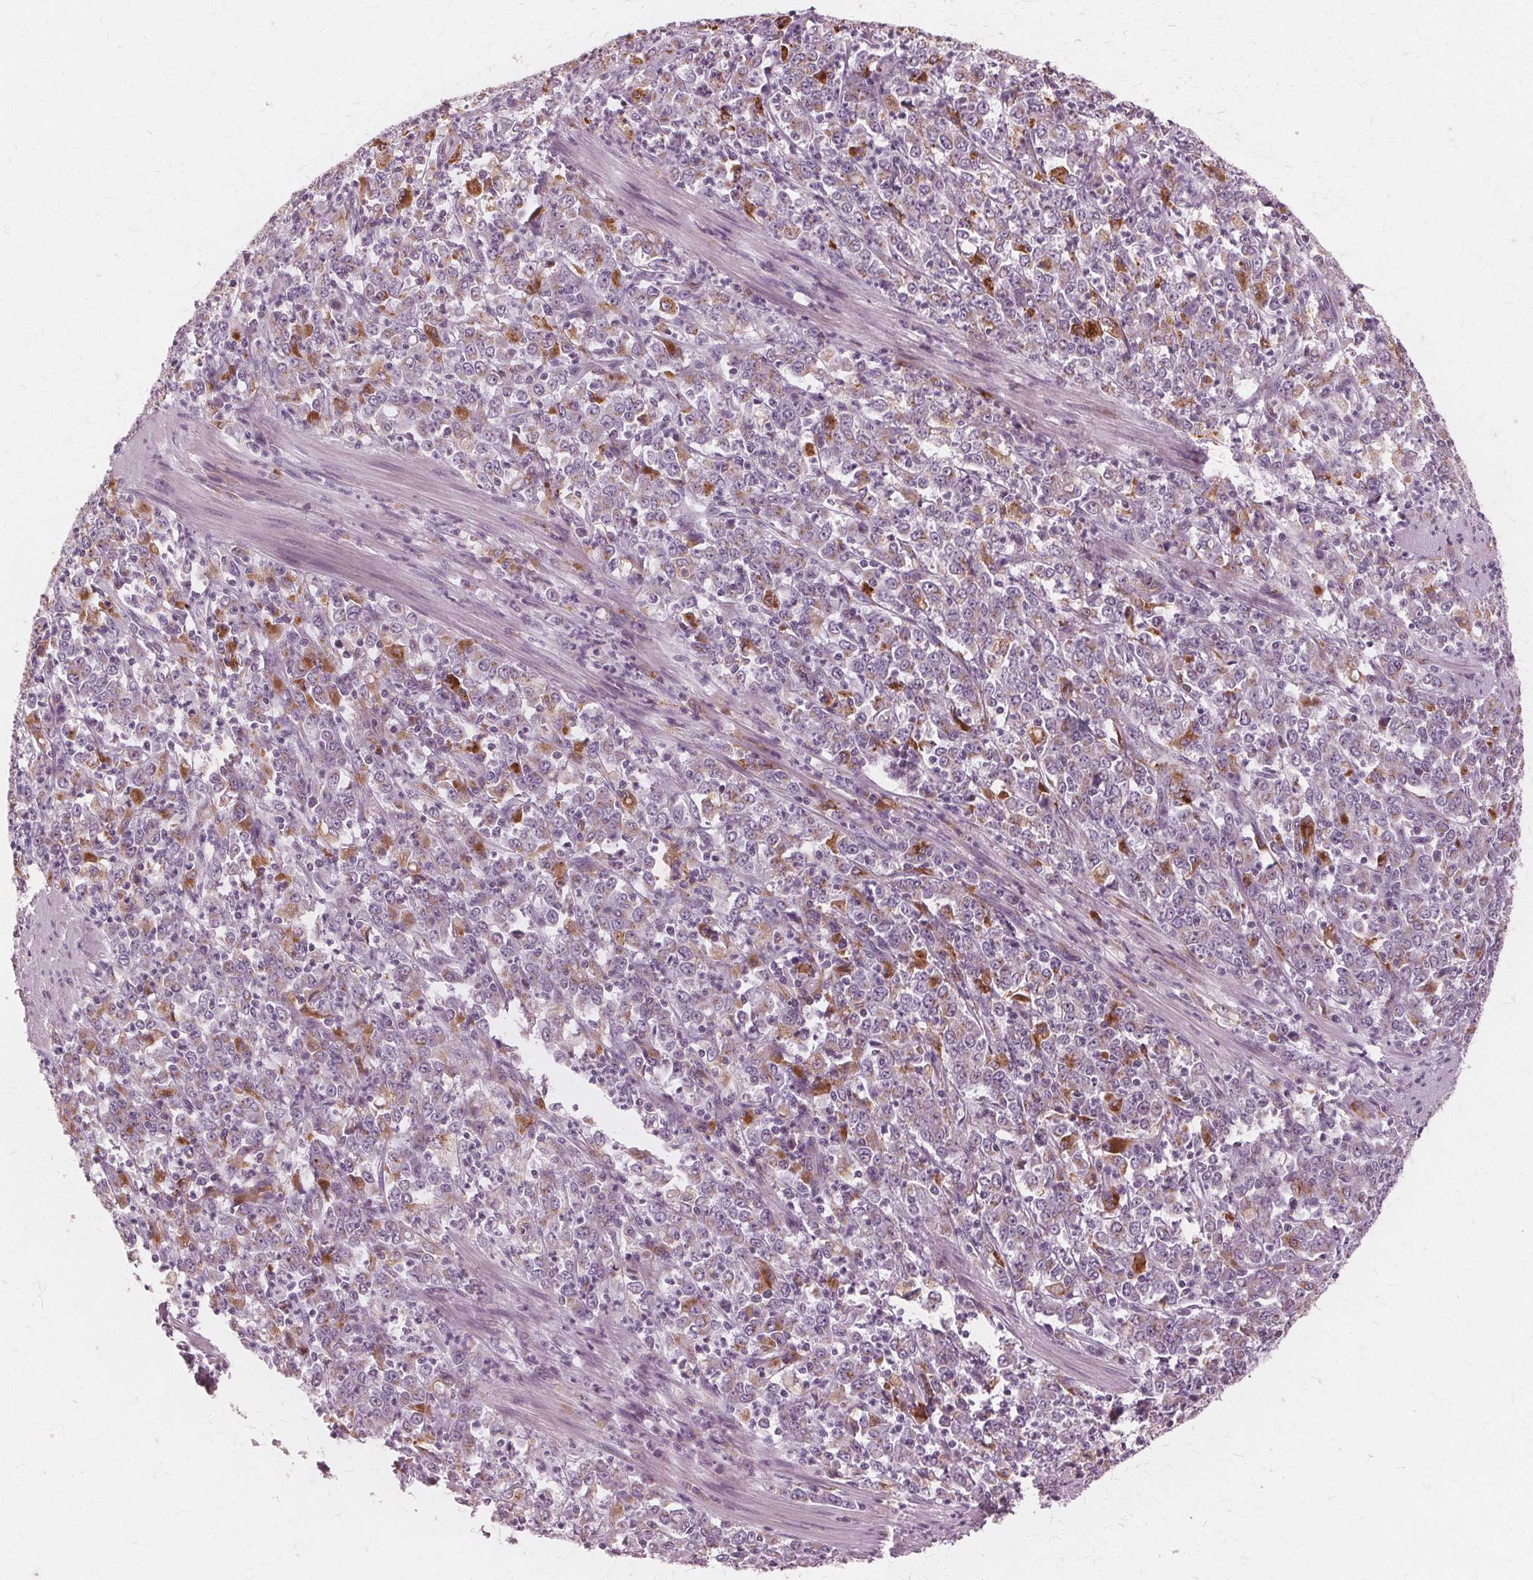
{"staining": {"intensity": "moderate", "quantity": "25%-75%", "location": "cytoplasmic/membranous"}, "tissue": "stomach cancer", "cell_type": "Tumor cells", "image_type": "cancer", "snomed": [{"axis": "morphology", "description": "Adenocarcinoma, NOS"}, {"axis": "topography", "description": "Stomach, lower"}], "caption": "This is a micrograph of immunohistochemistry (IHC) staining of stomach cancer (adenocarcinoma), which shows moderate staining in the cytoplasmic/membranous of tumor cells.", "gene": "DNASE2", "patient": {"sex": "female", "age": 71}}